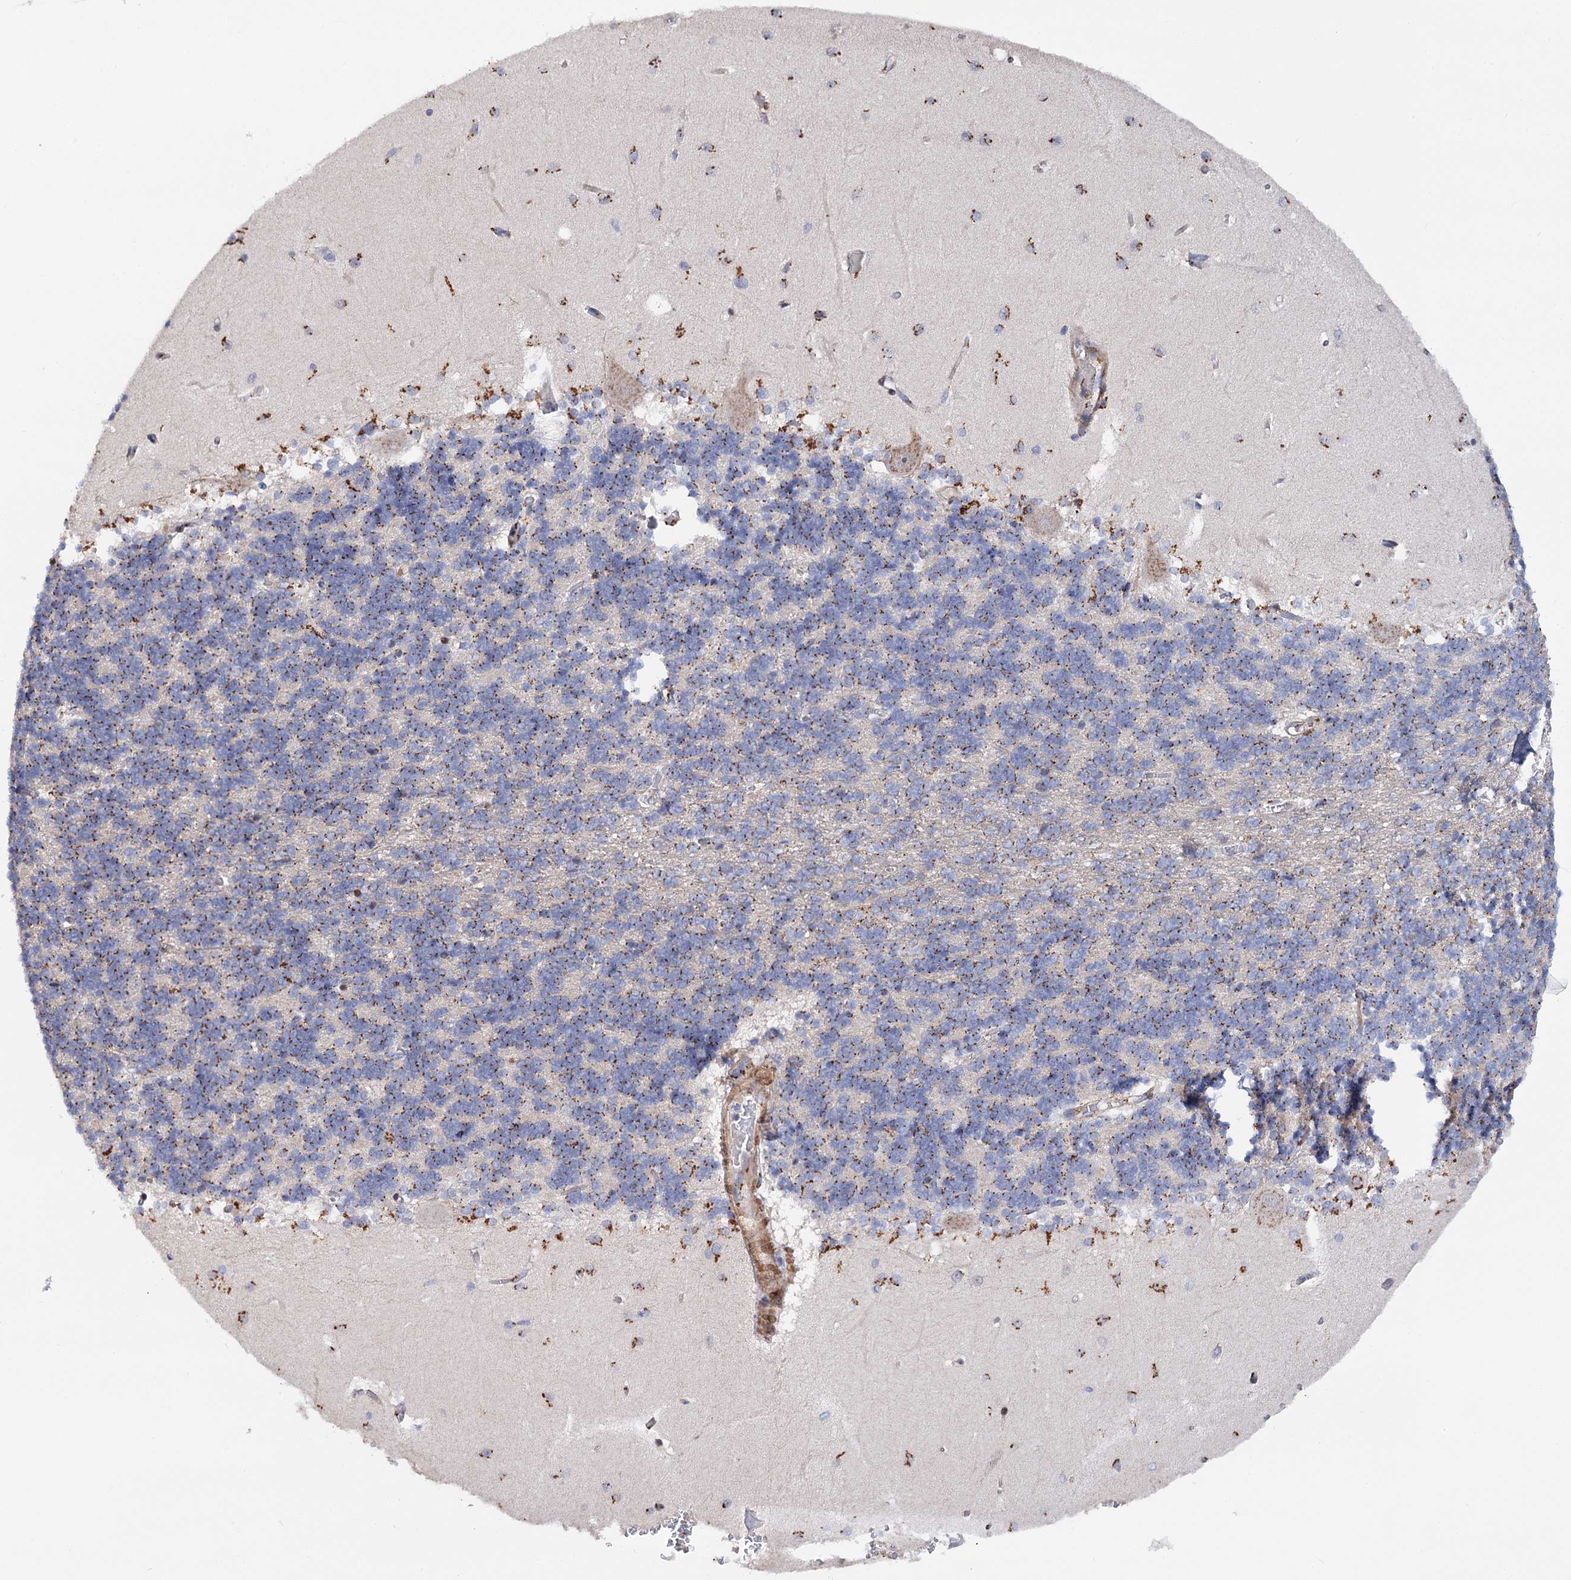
{"staining": {"intensity": "moderate", "quantity": ">75%", "location": "cytoplasmic/membranous"}, "tissue": "cerebellum", "cell_type": "Cells in granular layer", "image_type": "normal", "snomed": [{"axis": "morphology", "description": "Normal tissue, NOS"}, {"axis": "topography", "description": "Cerebellum"}], "caption": "Protein expression analysis of unremarkable human cerebellum reveals moderate cytoplasmic/membranous positivity in about >75% of cells in granular layer. Ihc stains the protein of interest in brown and the nuclei are stained blue.", "gene": "C11orf96", "patient": {"sex": "male", "age": 37}}